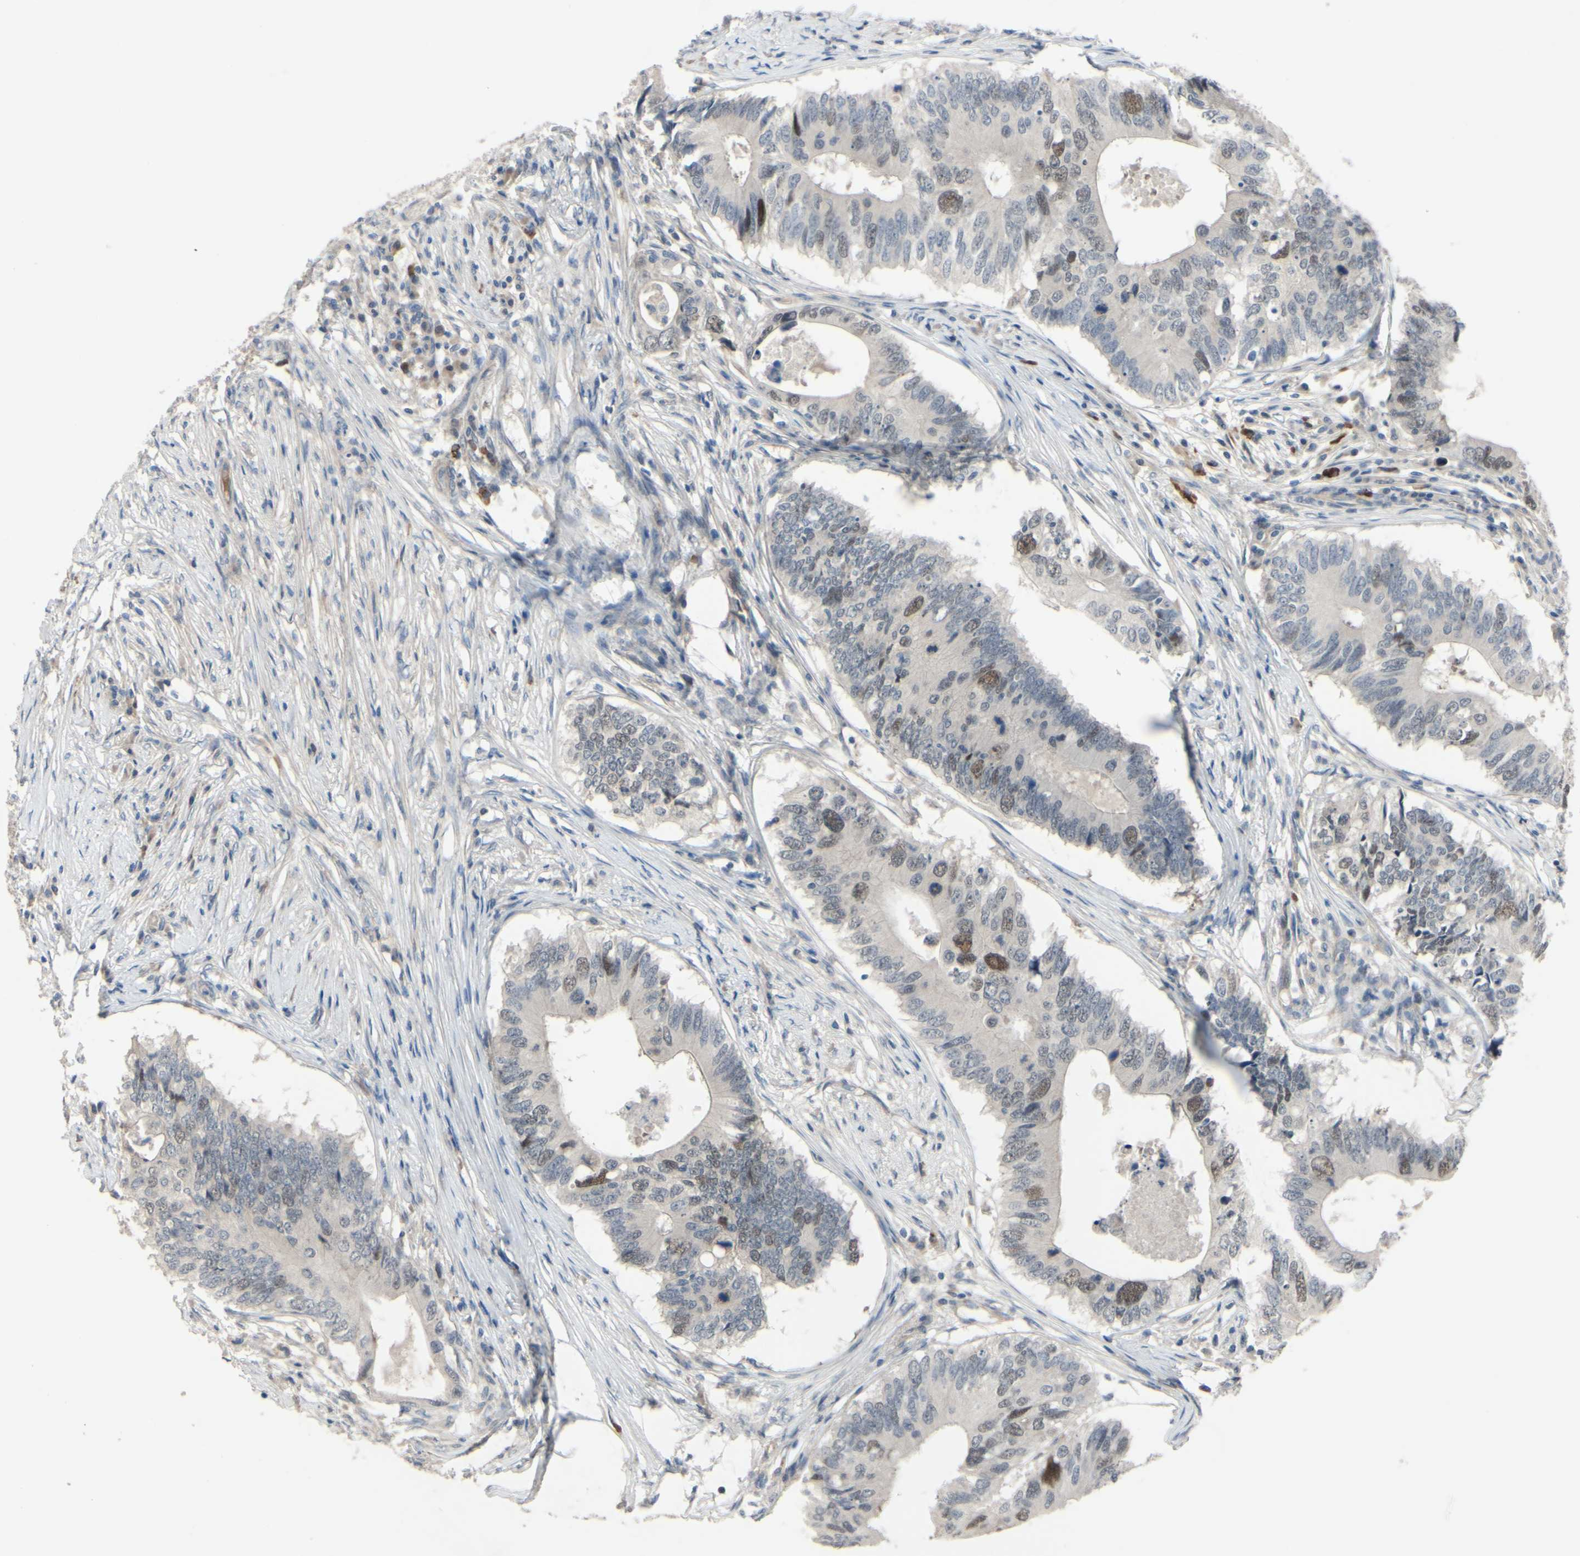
{"staining": {"intensity": "moderate", "quantity": "<25%", "location": "nuclear"}, "tissue": "colorectal cancer", "cell_type": "Tumor cells", "image_type": "cancer", "snomed": [{"axis": "morphology", "description": "Adenocarcinoma, NOS"}, {"axis": "topography", "description": "Colon"}], "caption": "The photomicrograph reveals a brown stain indicating the presence of a protein in the nuclear of tumor cells in colorectal adenocarcinoma.", "gene": "LHX9", "patient": {"sex": "male", "age": 71}}